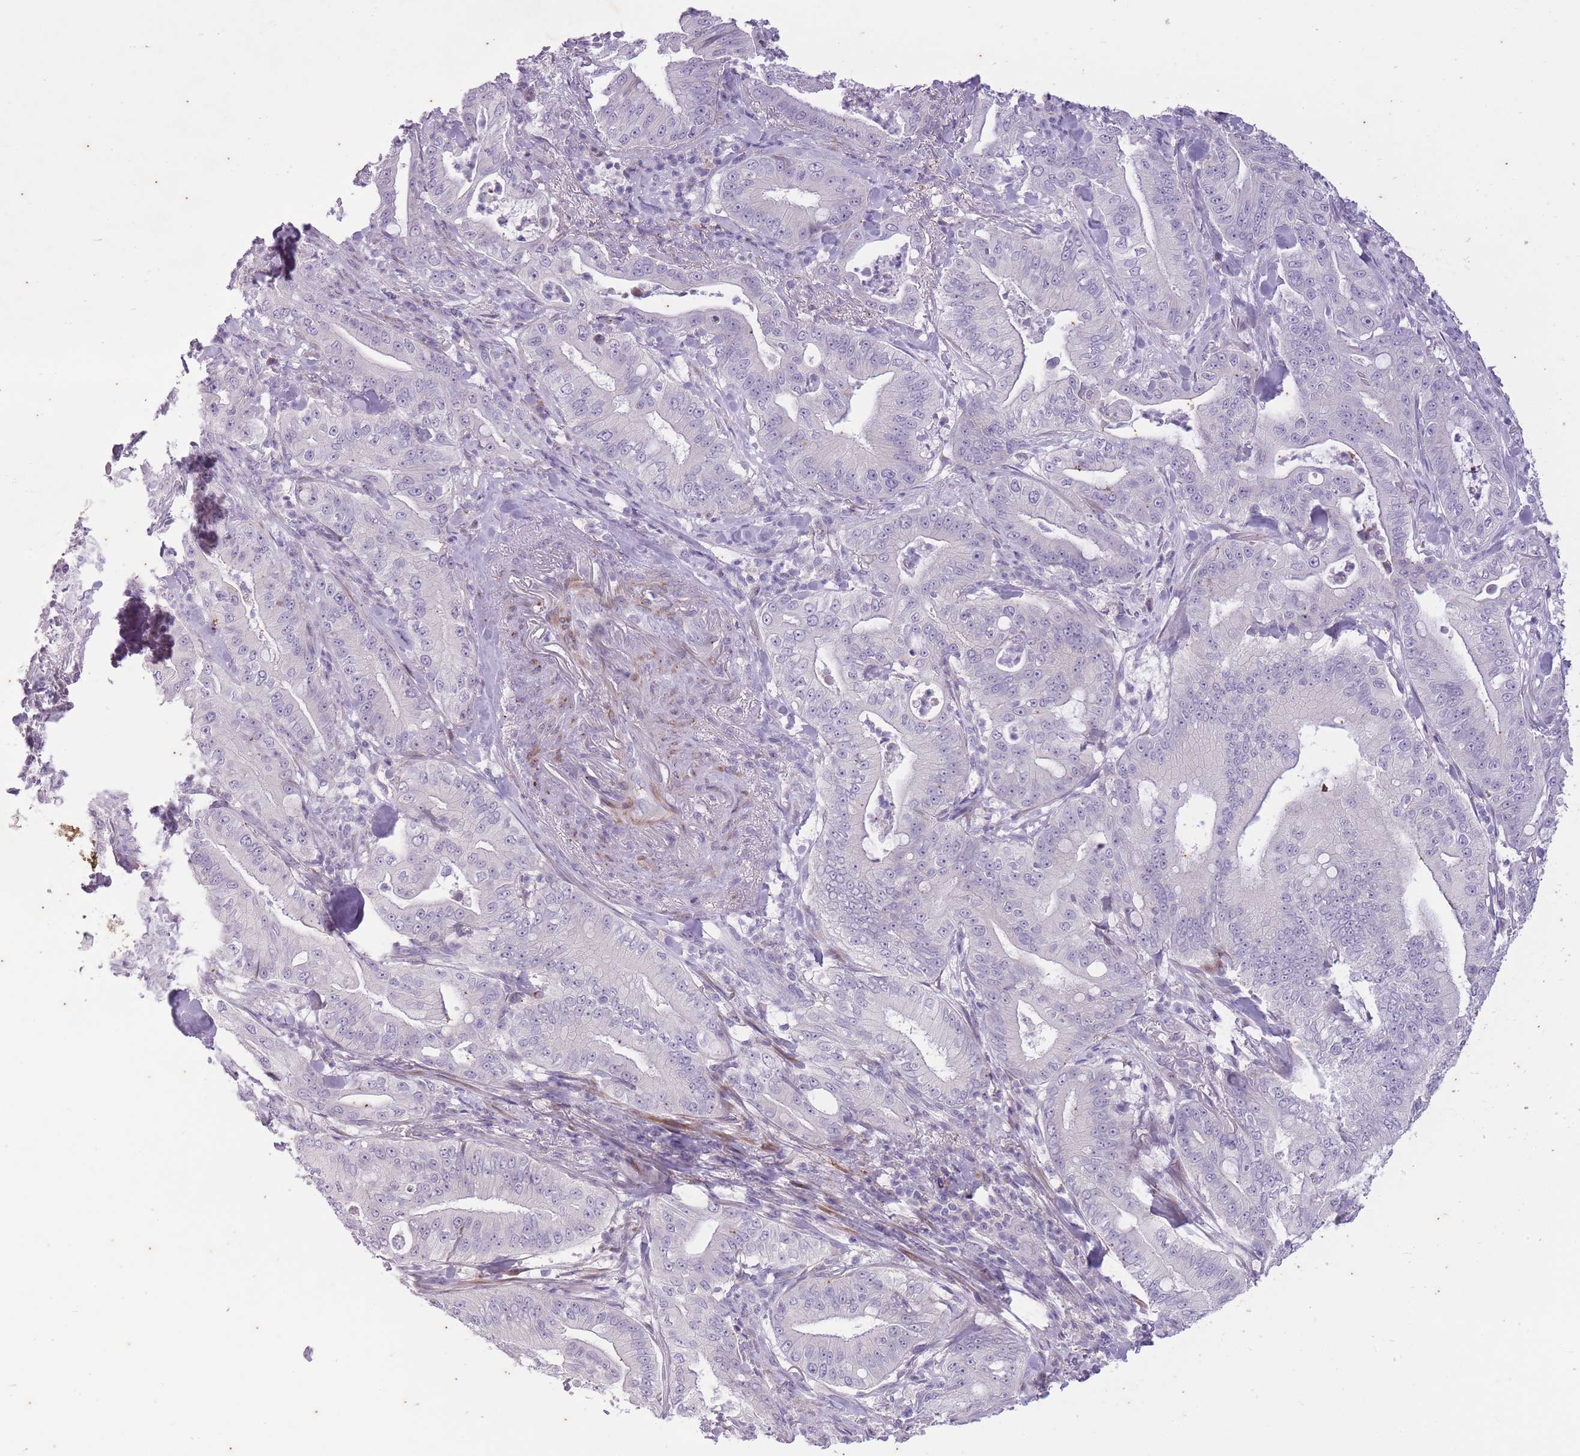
{"staining": {"intensity": "negative", "quantity": "none", "location": "none"}, "tissue": "pancreatic cancer", "cell_type": "Tumor cells", "image_type": "cancer", "snomed": [{"axis": "morphology", "description": "Adenocarcinoma, NOS"}, {"axis": "topography", "description": "Pancreas"}], "caption": "Immunohistochemistry of human adenocarcinoma (pancreatic) reveals no expression in tumor cells. (Stains: DAB immunohistochemistry with hematoxylin counter stain, Microscopy: brightfield microscopy at high magnification).", "gene": "CNTNAP3", "patient": {"sex": "male", "age": 71}}